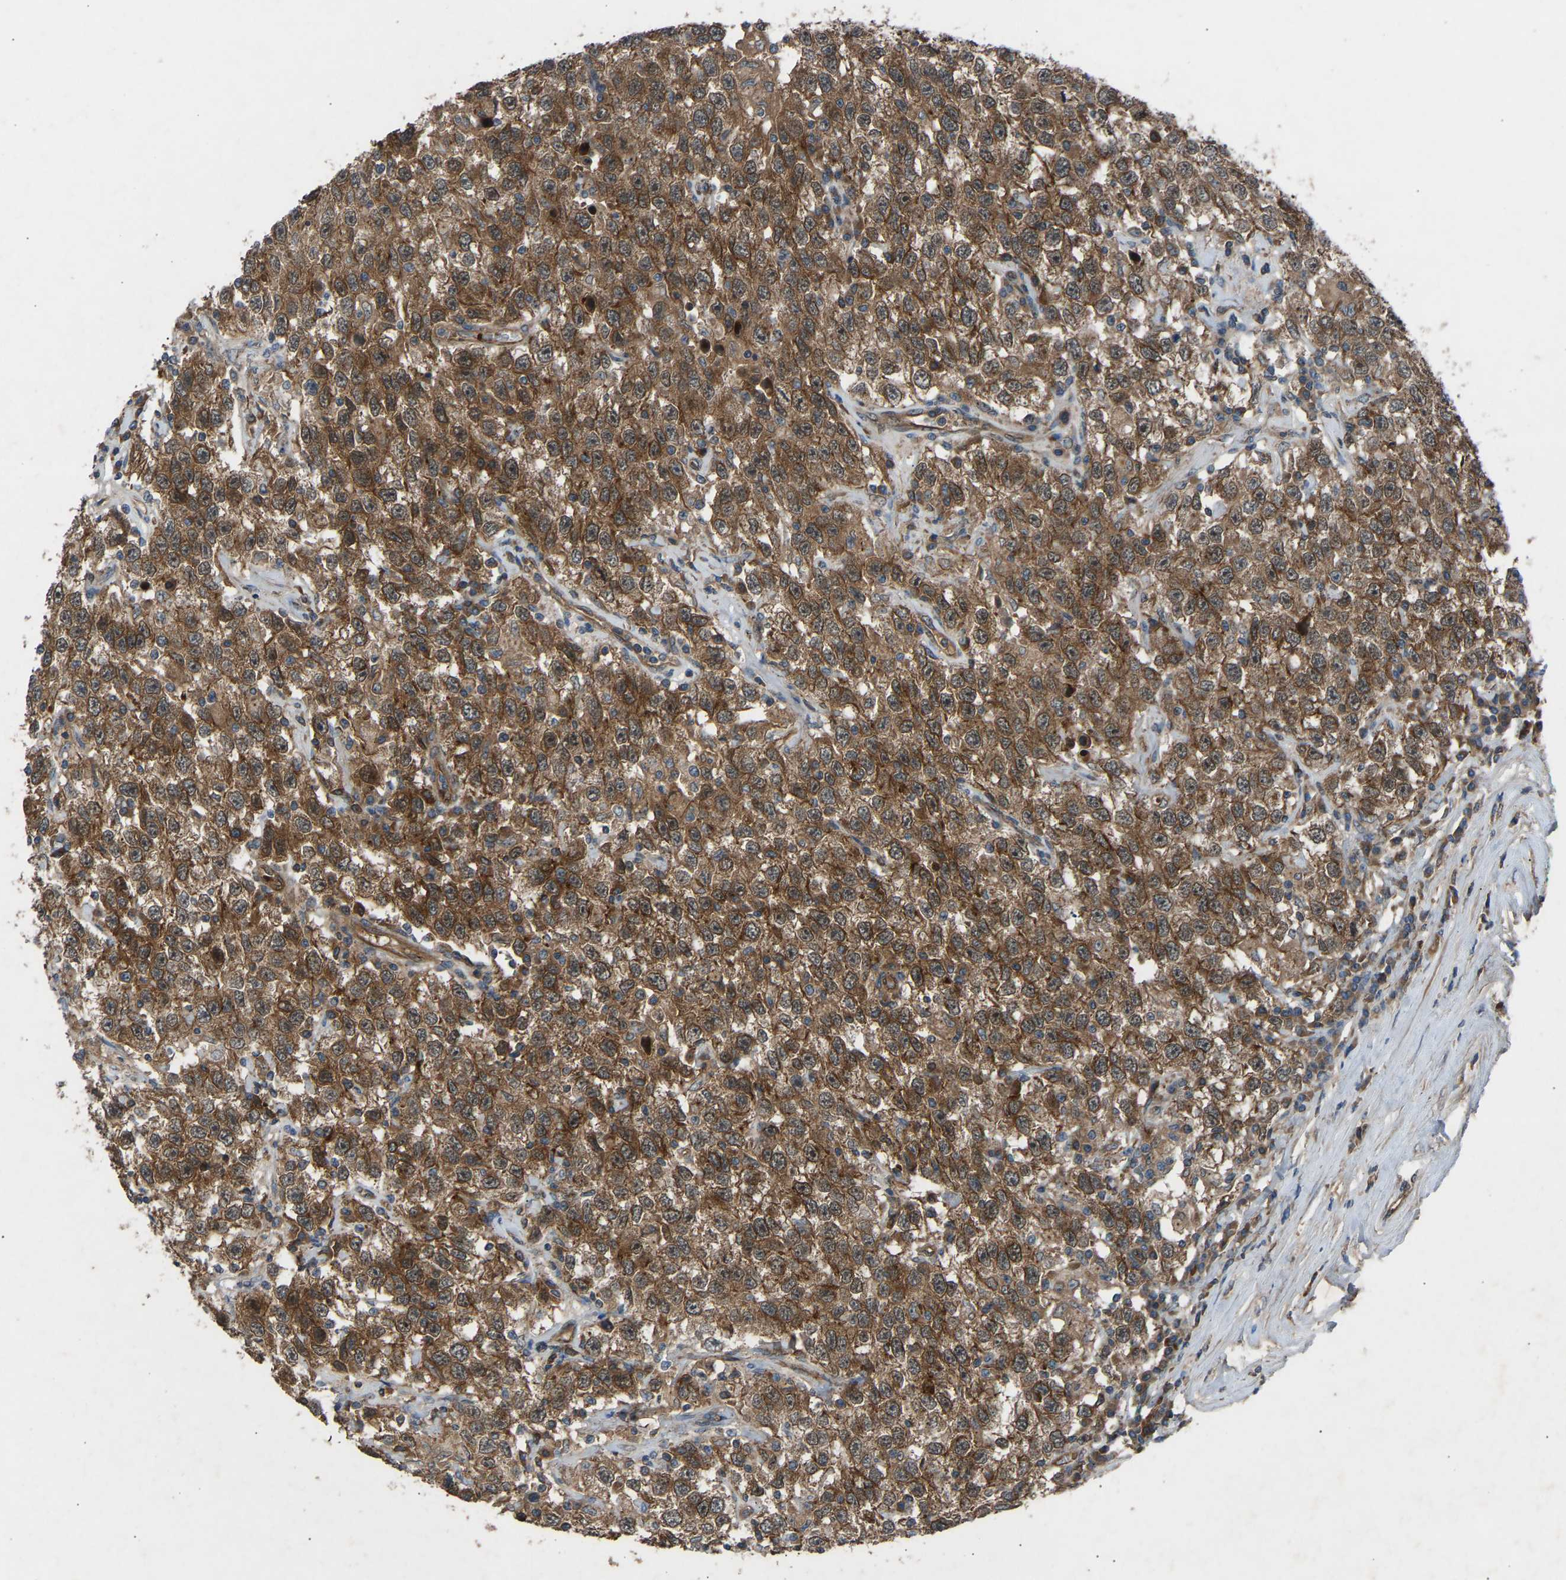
{"staining": {"intensity": "moderate", "quantity": ">75%", "location": "cytoplasmic/membranous"}, "tissue": "testis cancer", "cell_type": "Tumor cells", "image_type": "cancer", "snomed": [{"axis": "morphology", "description": "Seminoma, NOS"}, {"axis": "topography", "description": "Testis"}], "caption": "Testis cancer stained with a brown dye demonstrates moderate cytoplasmic/membranous positive expression in about >75% of tumor cells.", "gene": "GAS2L1", "patient": {"sex": "male", "age": 41}}